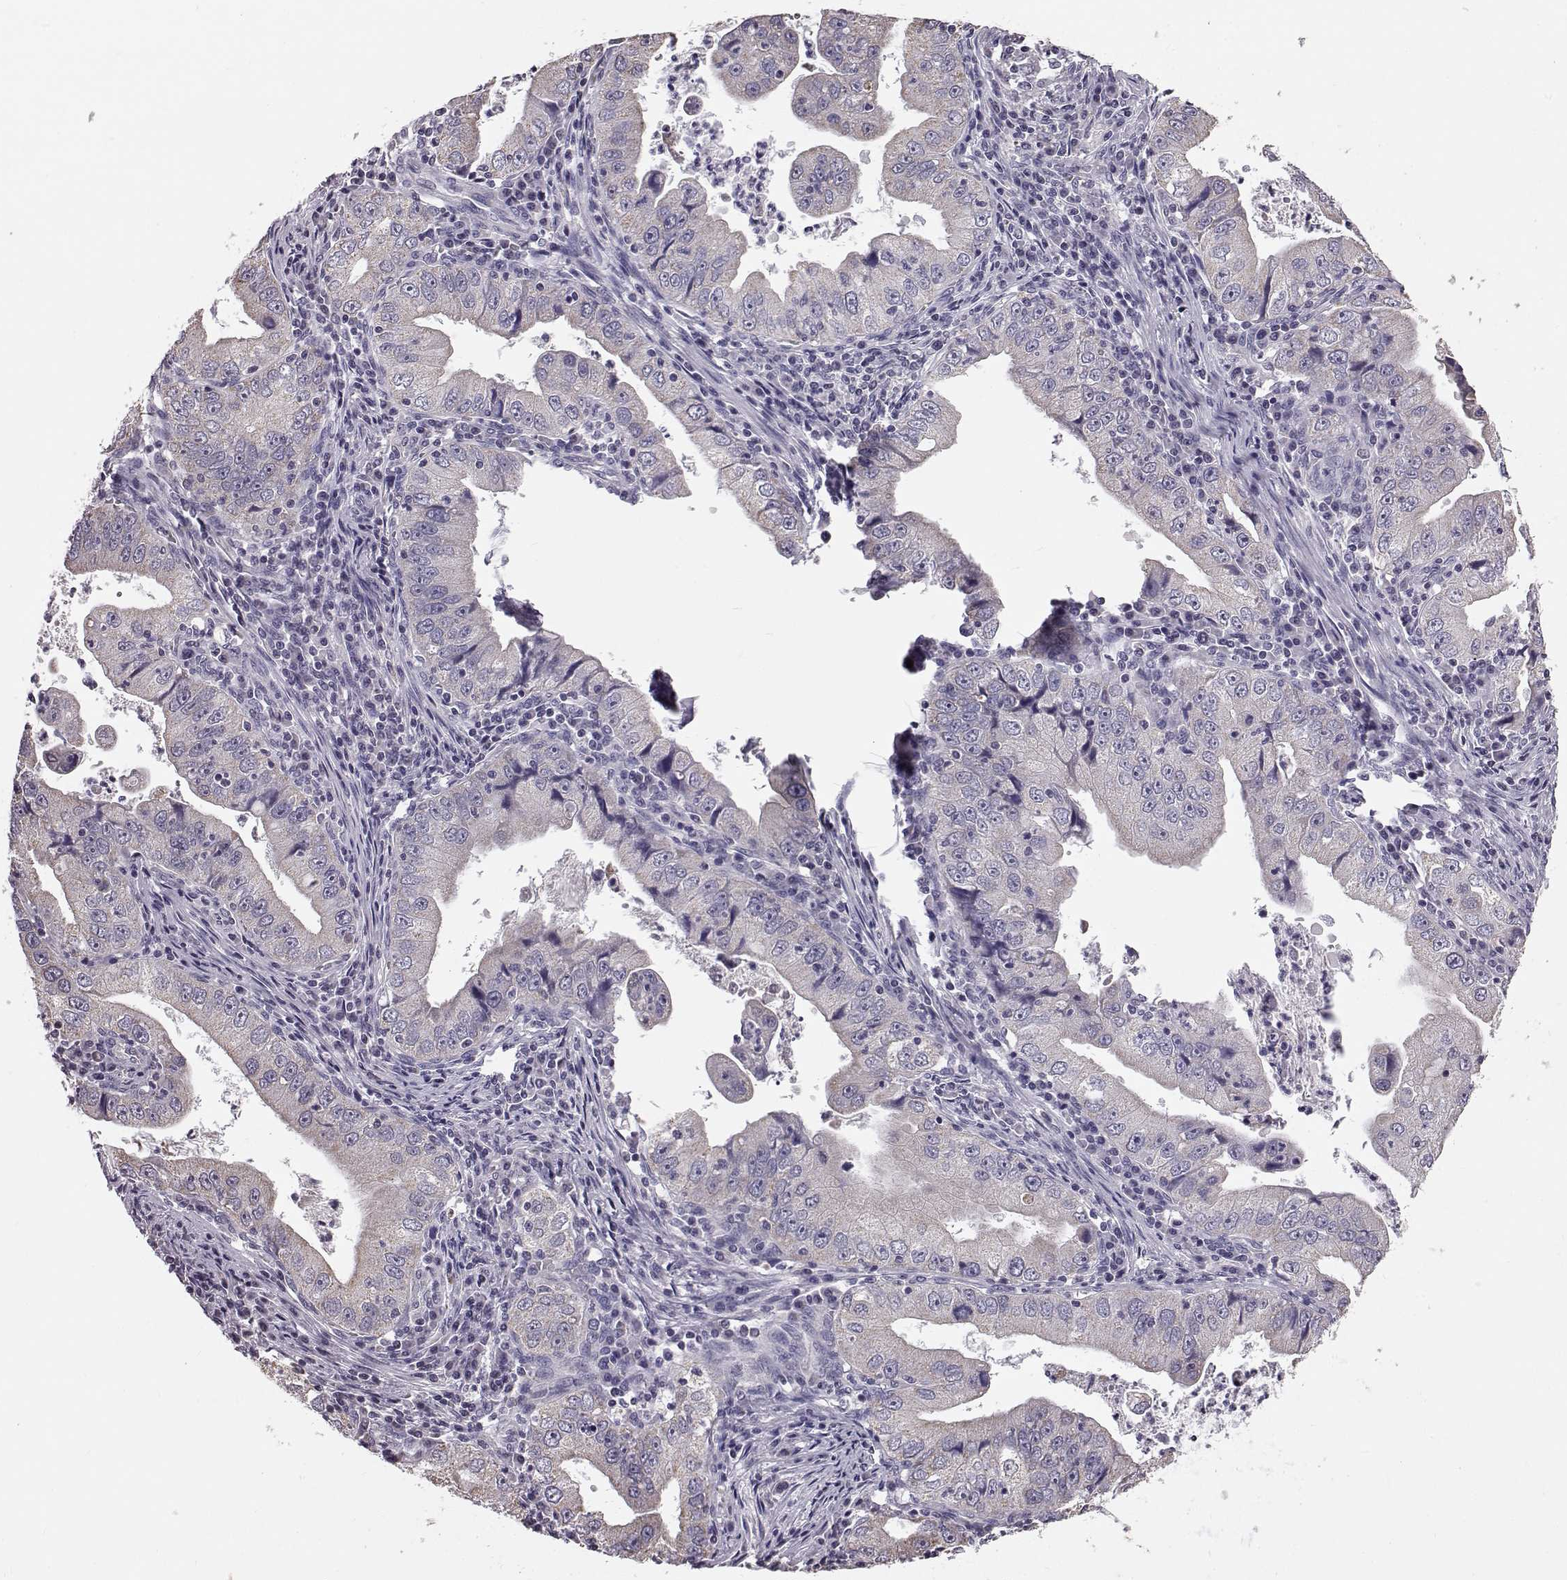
{"staining": {"intensity": "negative", "quantity": "none", "location": "none"}, "tissue": "stomach cancer", "cell_type": "Tumor cells", "image_type": "cancer", "snomed": [{"axis": "morphology", "description": "Adenocarcinoma, NOS"}, {"axis": "topography", "description": "Stomach"}], "caption": "A histopathology image of human adenocarcinoma (stomach) is negative for staining in tumor cells.", "gene": "ALDH3A1", "patient": {"sex": "male", "age": 76}}